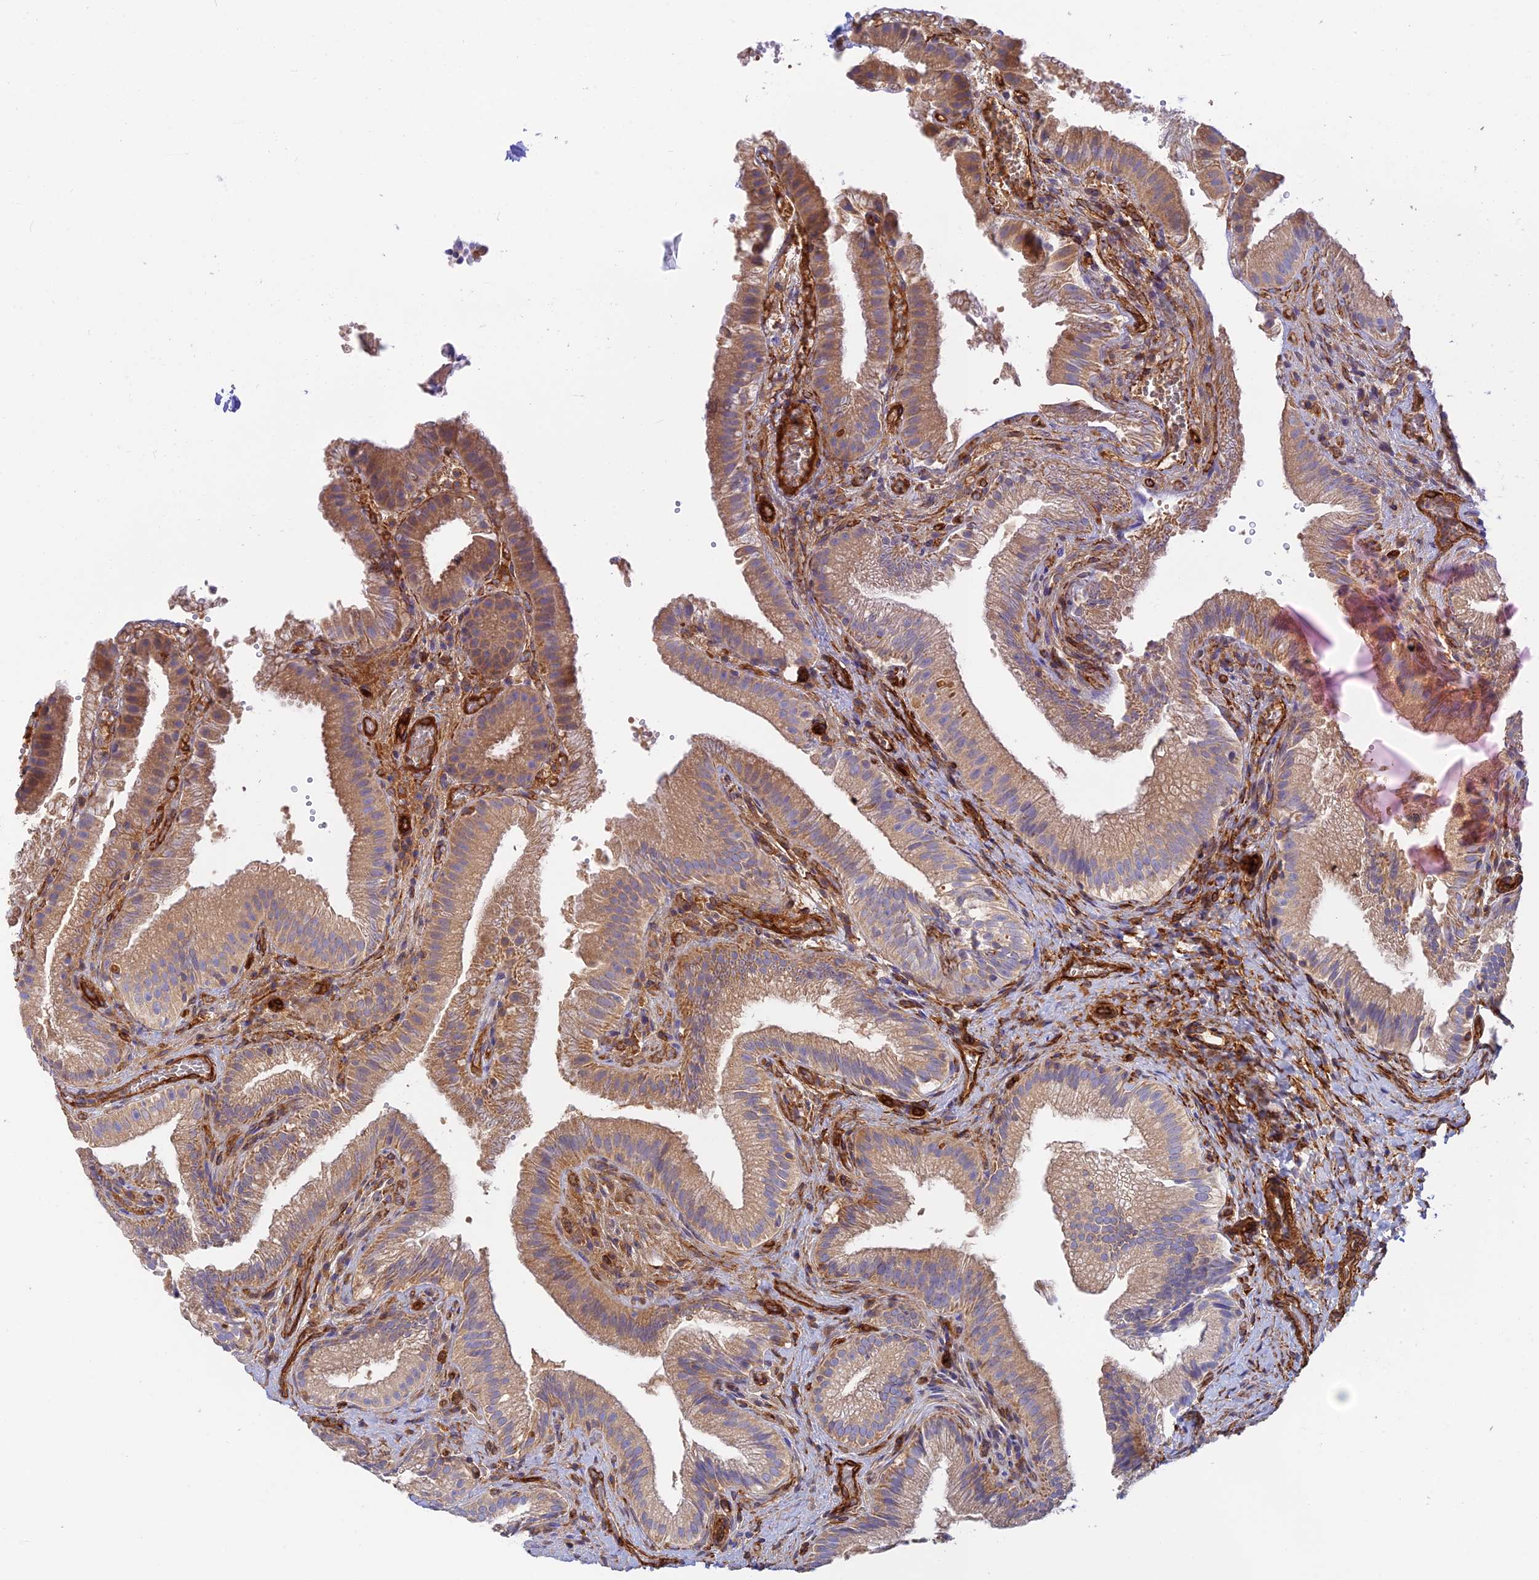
{"staining": {"intensity": "weak", "quantity": "25%-75%", "location": "cytoplasmic/membranous"}, "tissue": "gallbladder", "cell_type": "Glandular cells", "image_type": "normal", "snomed": [{"axis": "morphology", "description": "Normal tissue, NOS"}, {"axis": "topography", "description": "Gallbladder"}], "caption": "This is an image of IHC staining of benign gallbladder, which shows weak positivity in the cytoplasmic/membranous of glandular cells.", "gene": "MYO9A", "patient": {"sex": "female", "age": 30}}